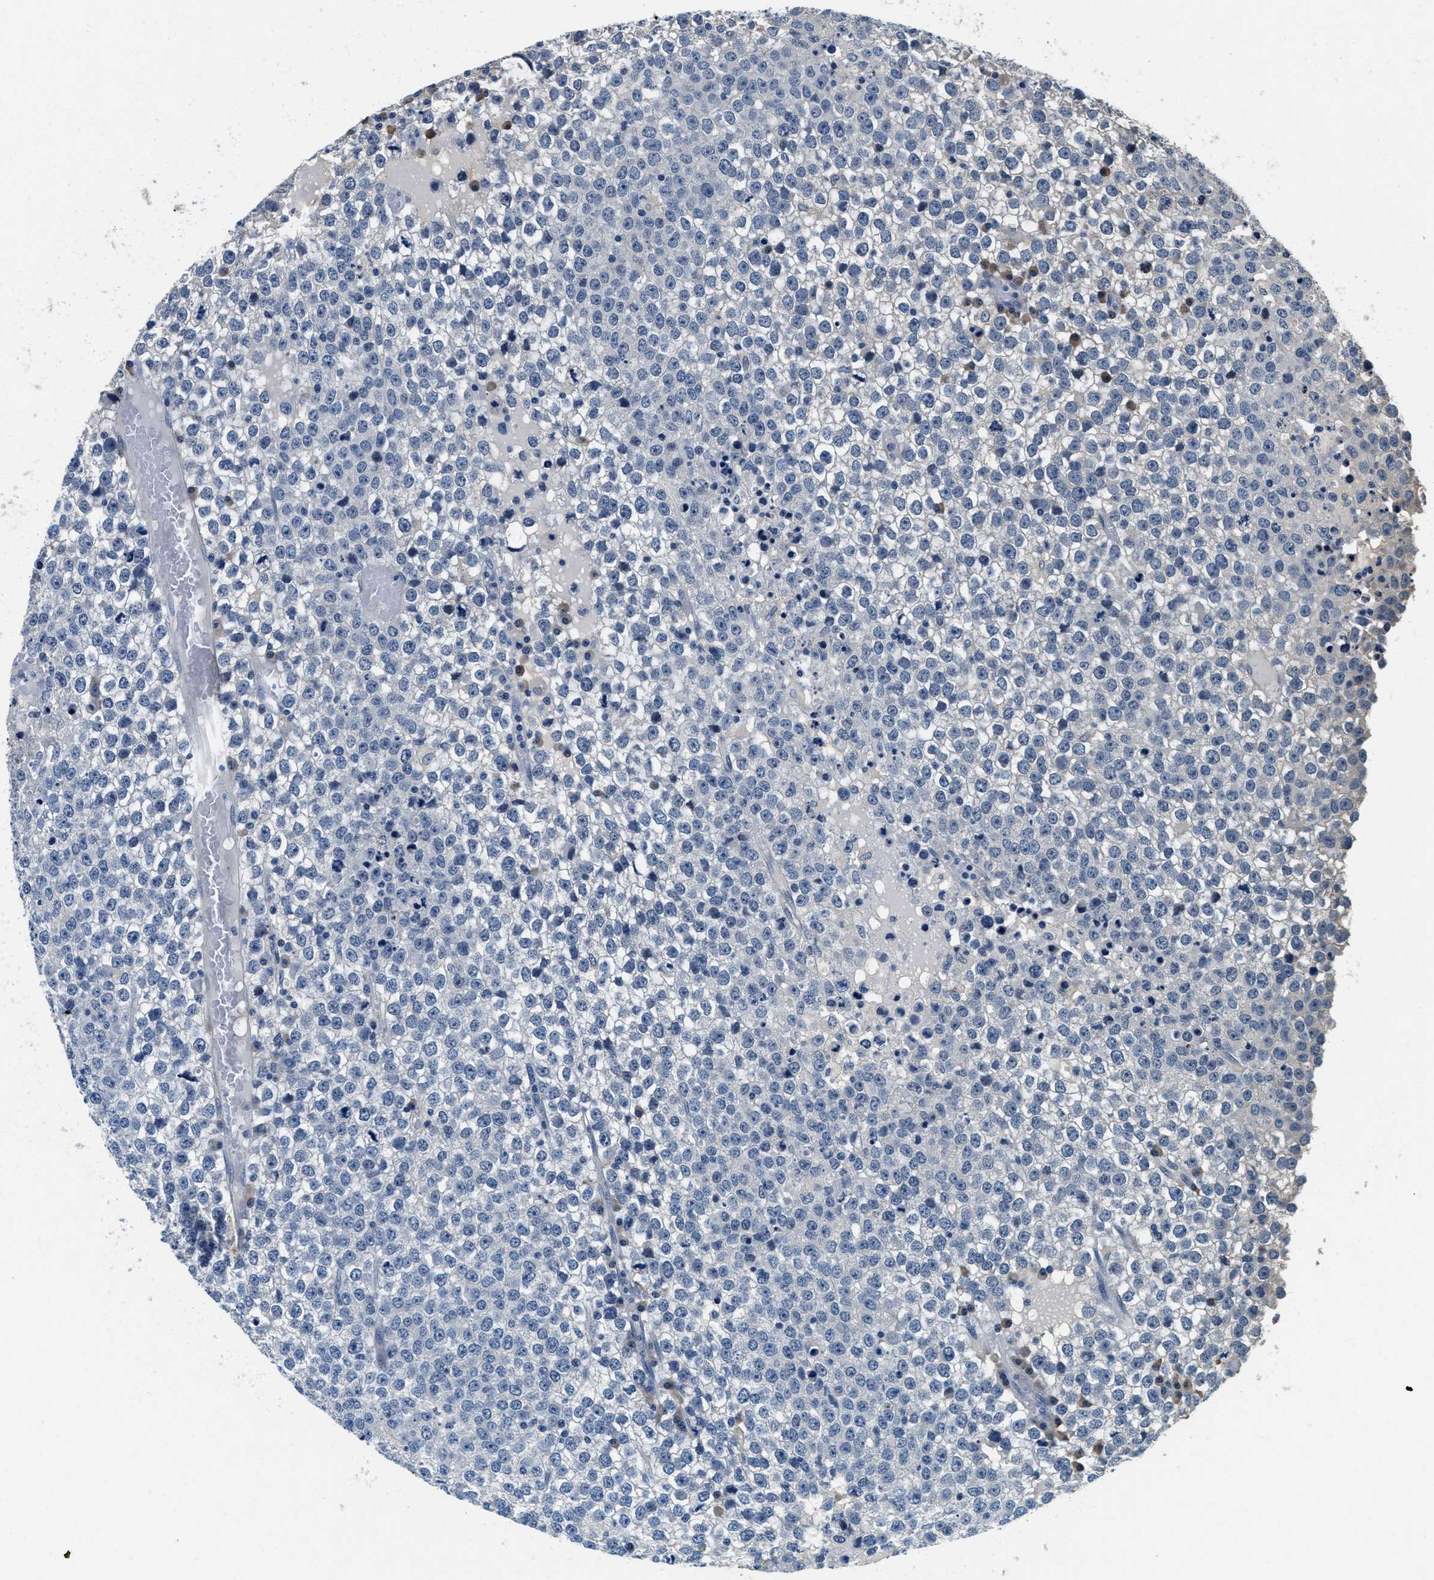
{"staining": {"intensity": "negative", "quantity": "none", "location": "none"}, "tissue": "testis cancer", "cell_type": "Tumor cells", "image_type": "cancer", "snomed": [{"axis": "morphology", "description": "Seminoma, NOS"}, {"axis": "topography", "description": "Testis"}], "caption": "Immunohistochemistry (IHC) image of neoplastic tissue: seminoma (testis) stained with DAB exhibits no significant protein staining in tumor cells.", "gene": "ALDH3A2", "patient": {"sex": "male", "age": 65}}